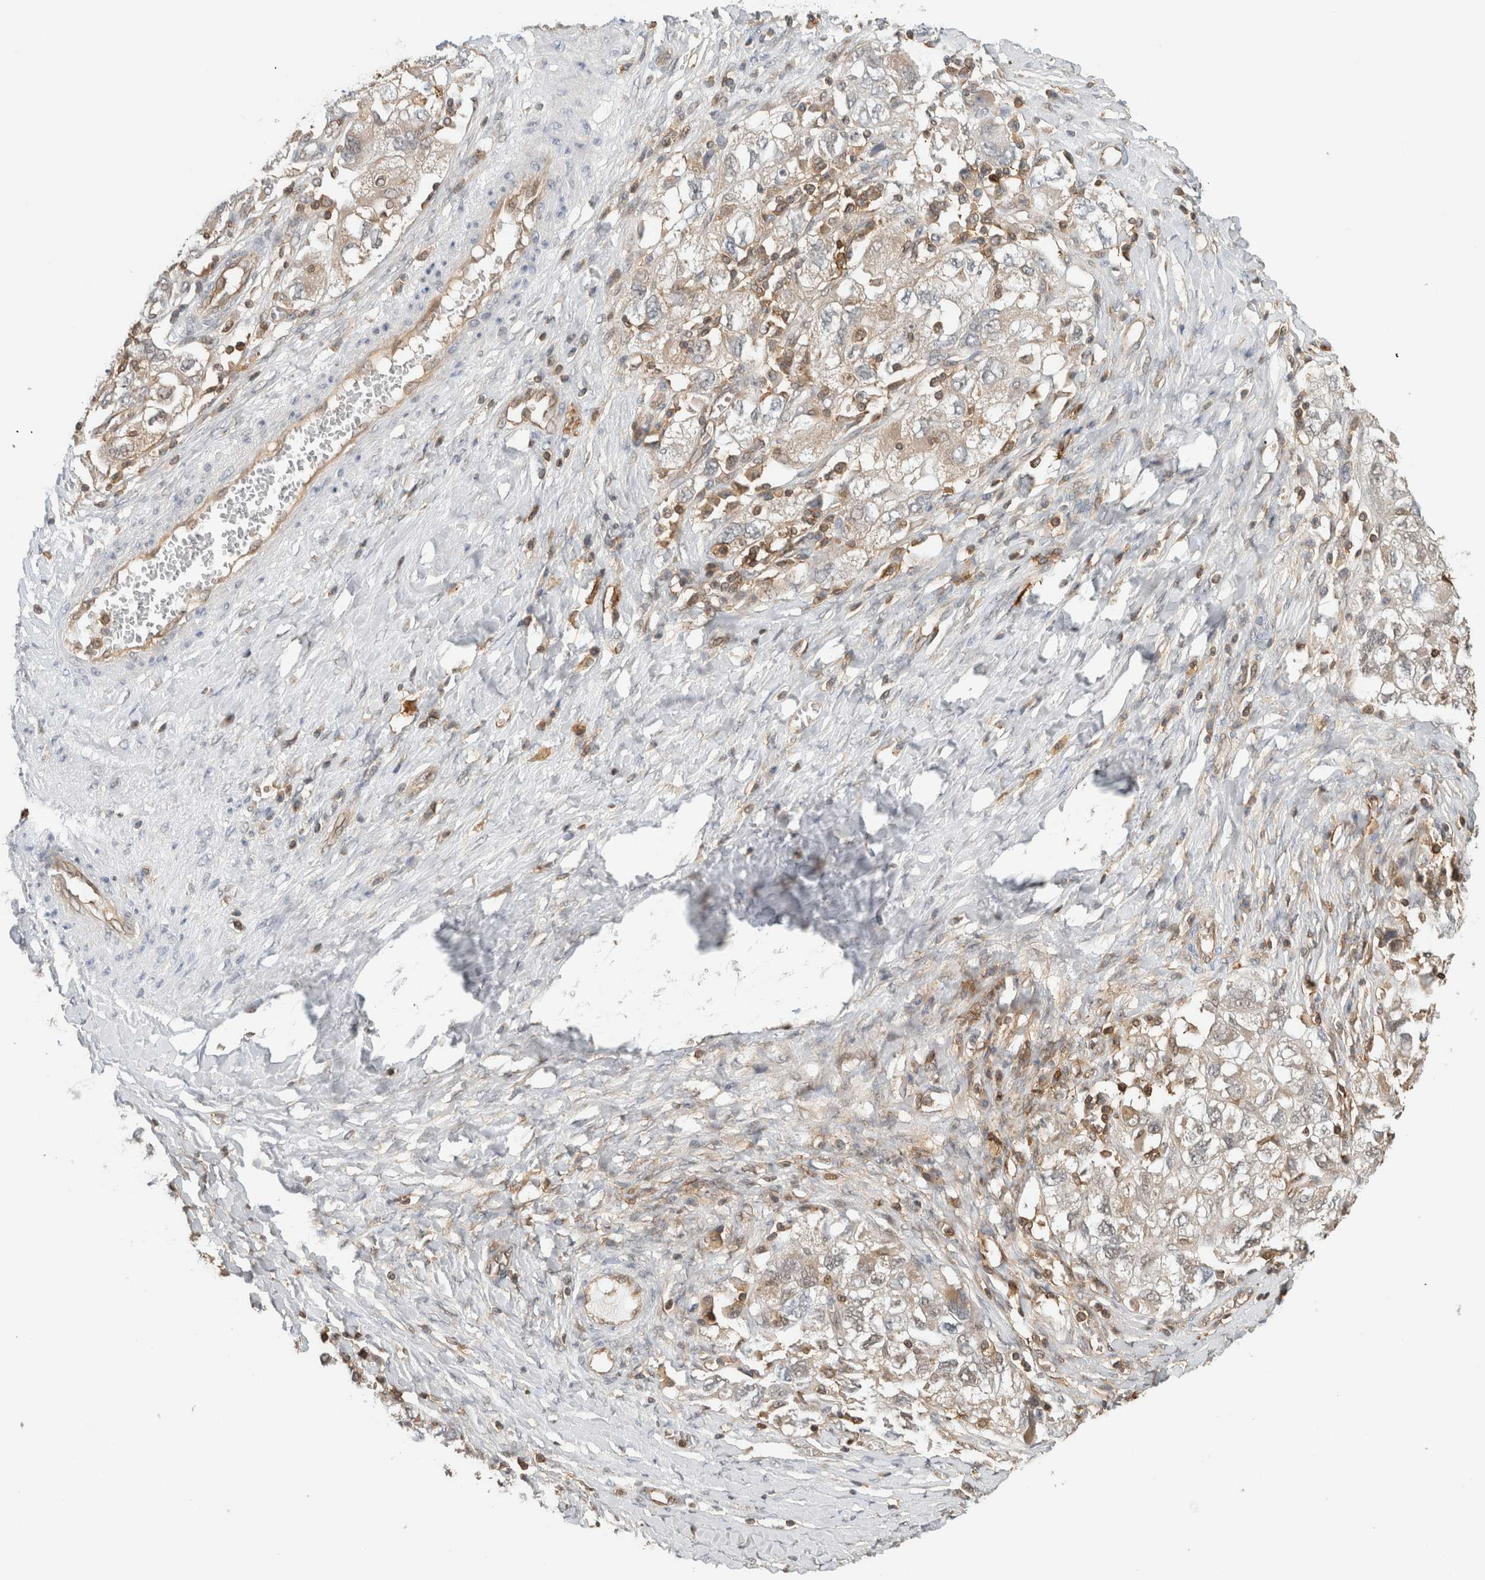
{"staining": {"intensity": "weak", "quantity": "<25%", "location": "cytoplasmic/membranous"}, "tissue": "ovarian cancer", "cell_type": "Tumor cells", "image_type": "cancer", "snomed": [{"axis": "morphology", "description": "Carcinoma, NOS"}, {"axis": "morphology", "description": "Cystadenocarcinoma, serous, NOS"}, {"axis": "topography", "description": "Ovary"}], "caption": "The histopathology image demonstrates no significant positivity in tumor cells of ovarian cancer.", "gene": "PFDN4", "patient": {"sex": "female", "age": 69}}